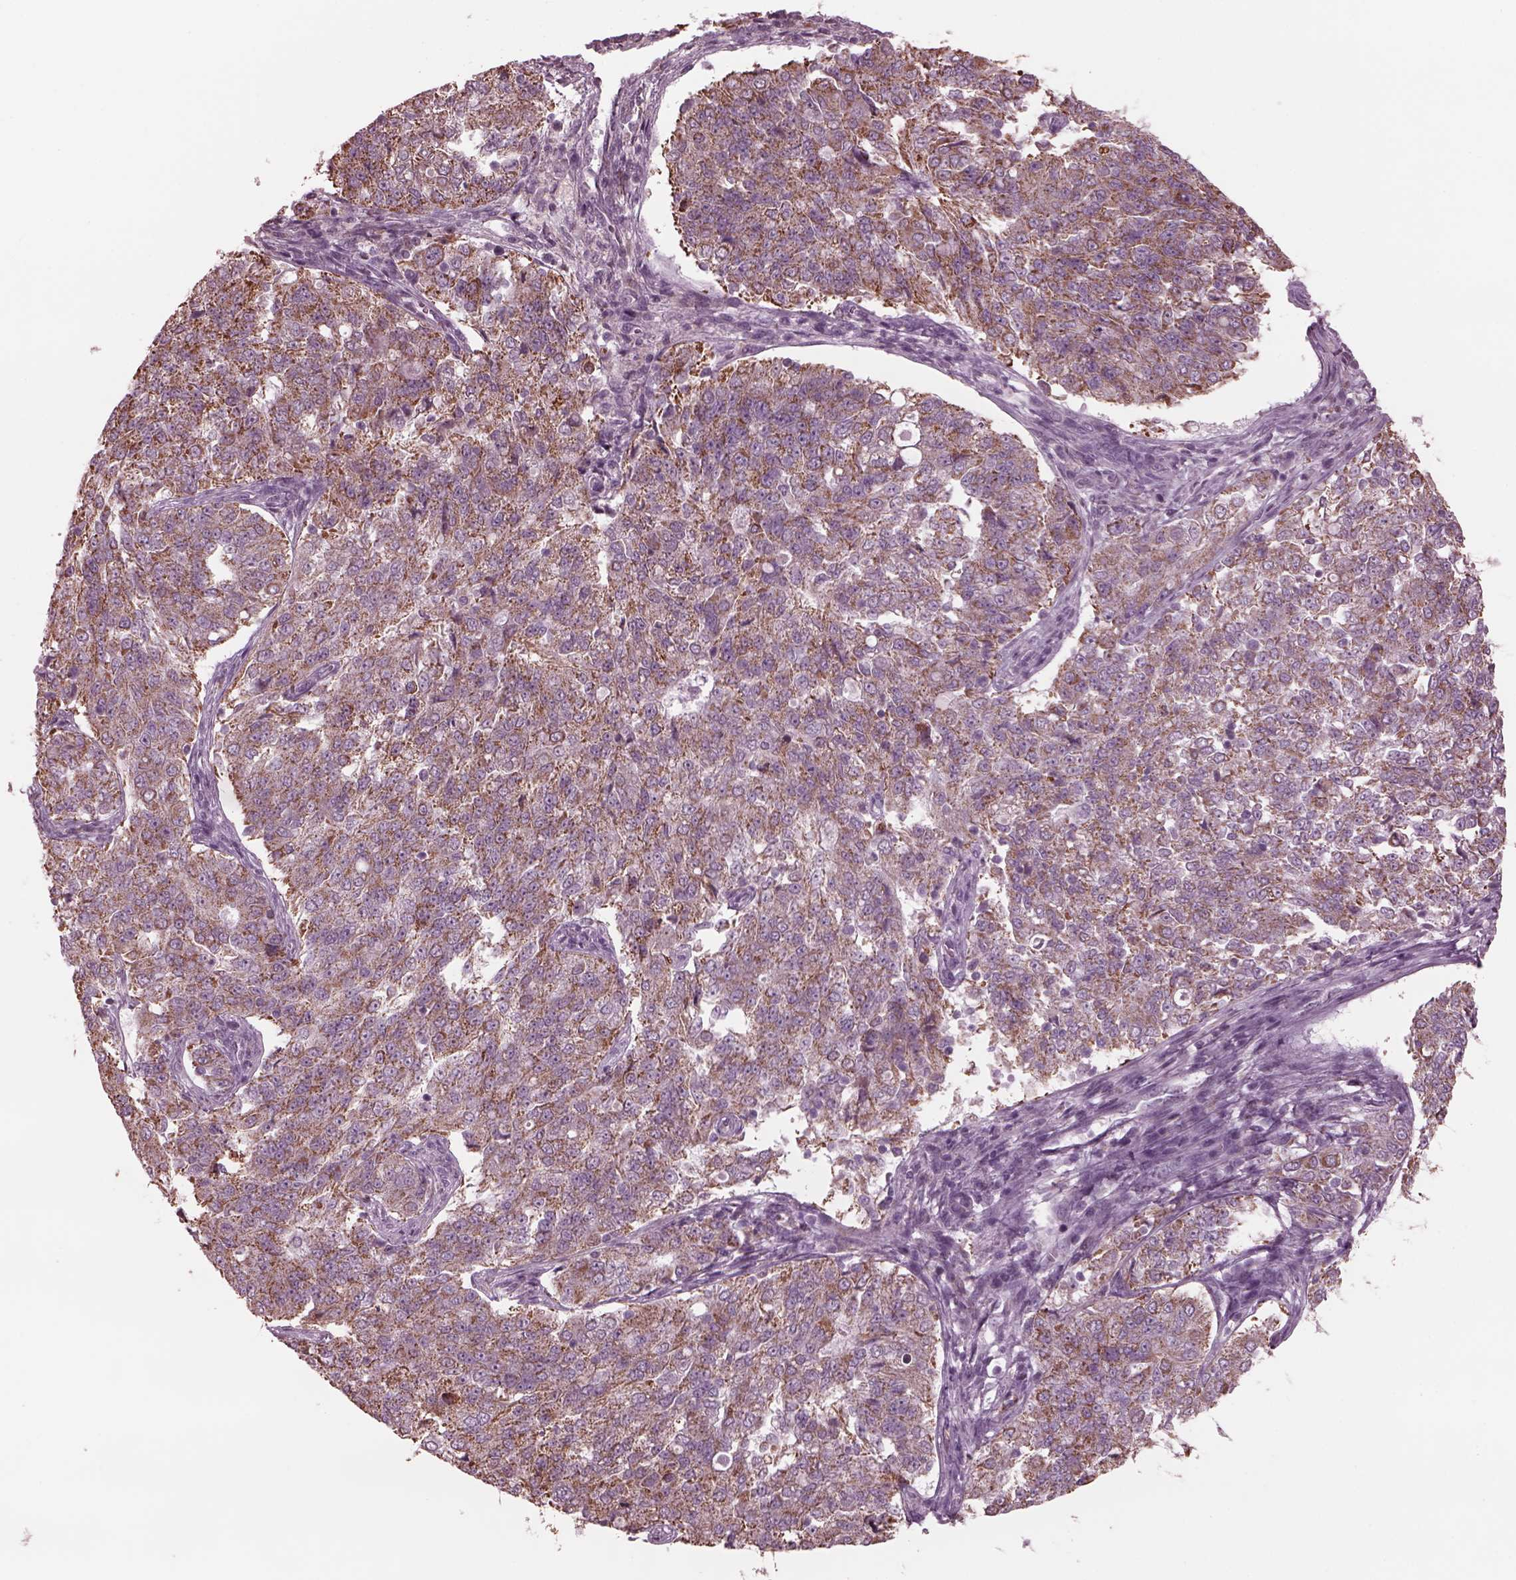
{"staining": {"intensity": "moderate", "quantity": "25%-75%", "location": "cytoplasmic/membranous"}, "tissue": "endometrial cancer", "cell_type": "Tumor cells", "image_type": "cancer", "snomed": [{"axis": "morphology", "description": "Adenocarcinoma, NOS"}, {"axis": "topography", "description": "Endometrium"}], "caption": "A medium amount of moderate cytoplasmic/membranous positivity is appreciated in about 25%-75% of tumor cells in endometrial cancer (adenocarcinoma) tissue. The staining is performed using DAB (3,3'-diaminobenzidine) brown chromogen to label protein expression. The nuclei are counter-stained blue using hematoxylin.", "gene": "CELSR3", "patient": {"sex": "female", "age": 43}}